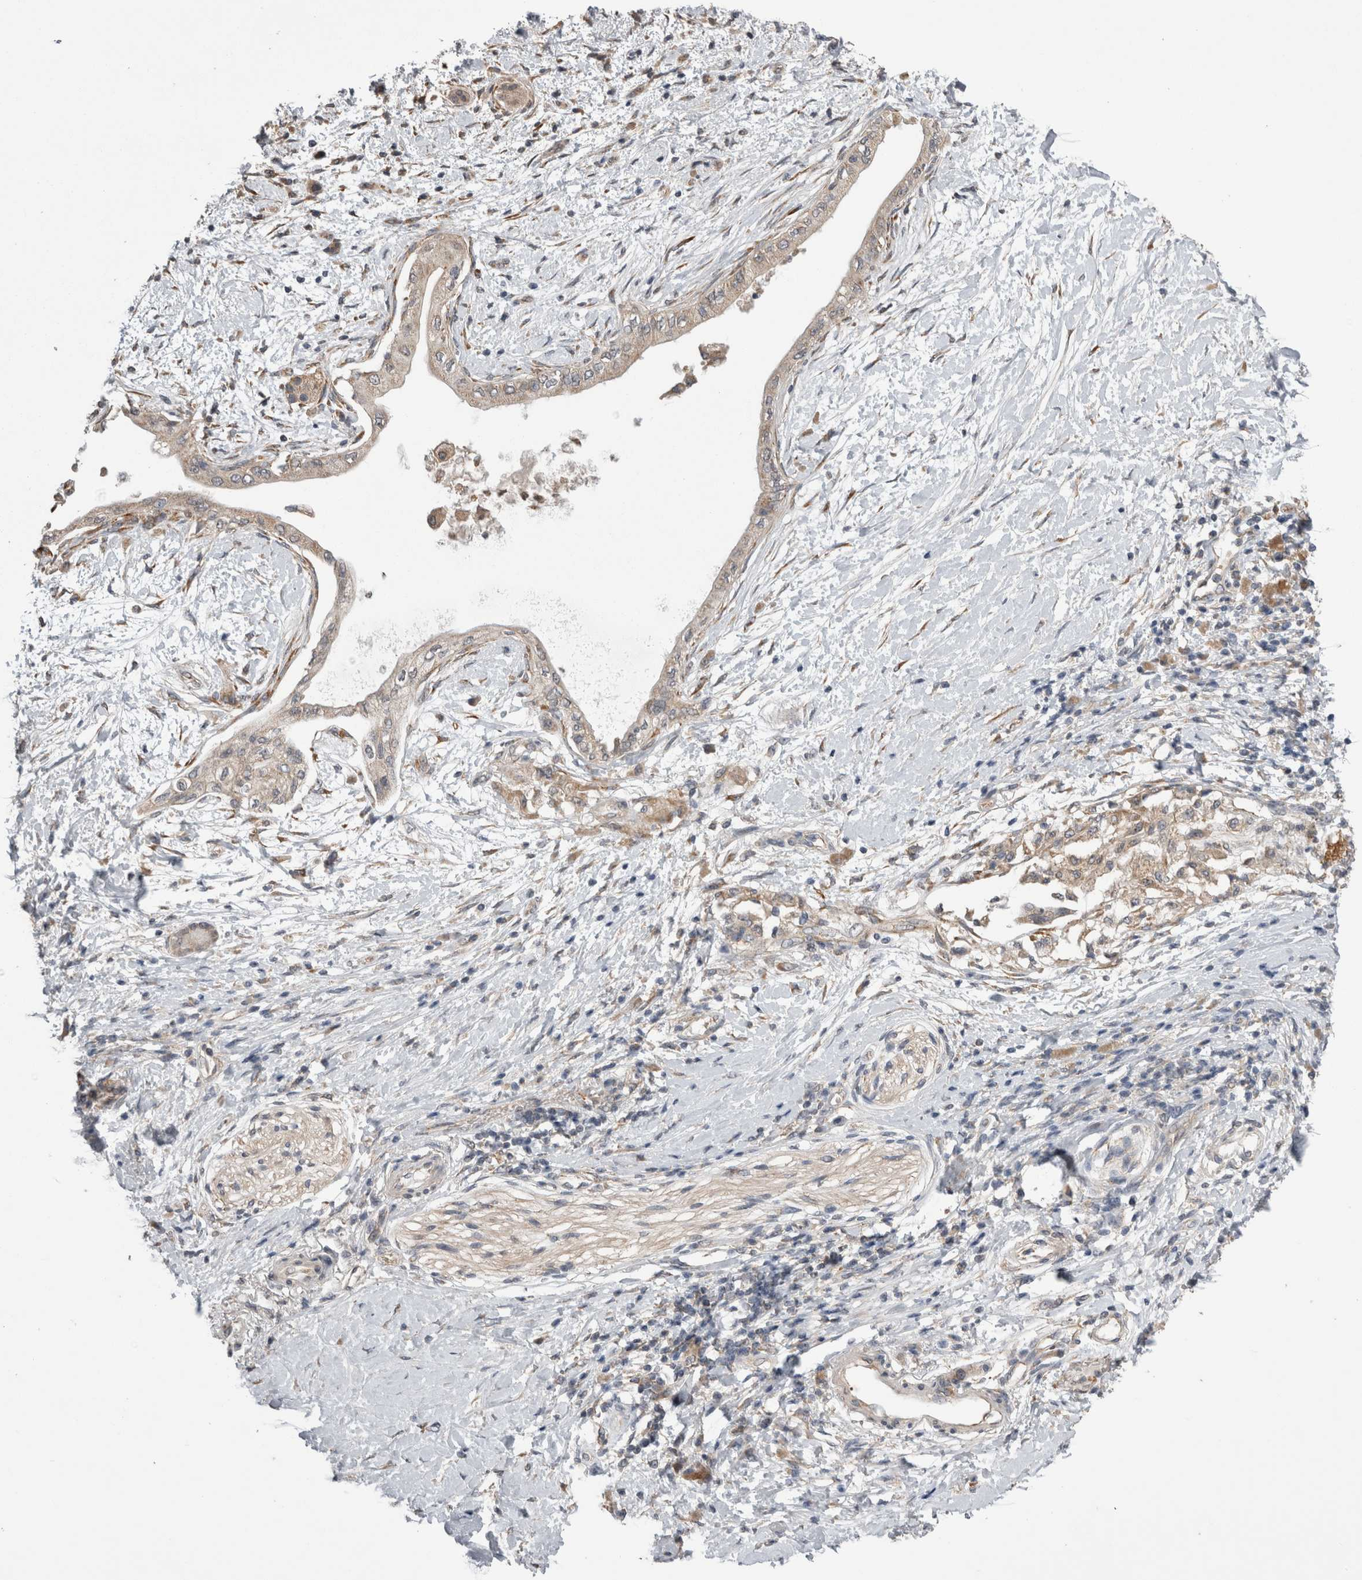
{"staining": {"intensity": "weak", "quantity": "25%-75%", "location": "cytoplasmic/membranous"}, "tissue": "pancreatic cancer", "cell_type": "Tumor cells", "image_type": "cancer", "snomed": [{"axis": "morphology", "description": "Normal tissue, NOS"}, {"axis": "morphology", "description": "Adenocarcinoma, NOS"}, {"axis": "topography", "description": "Pancreas"}, {"axis": "topography", "description": "Duodenum"}], "caption": "This image exhibits IHC staining of pancreatic cancer (adenocarcinoma), with low weak cytoplasmic/membranous positivity in approximately 25%-75% of tumor cells.", "gene": "ARHGAP29", "patient": {"sex": "female", "age": 60}}